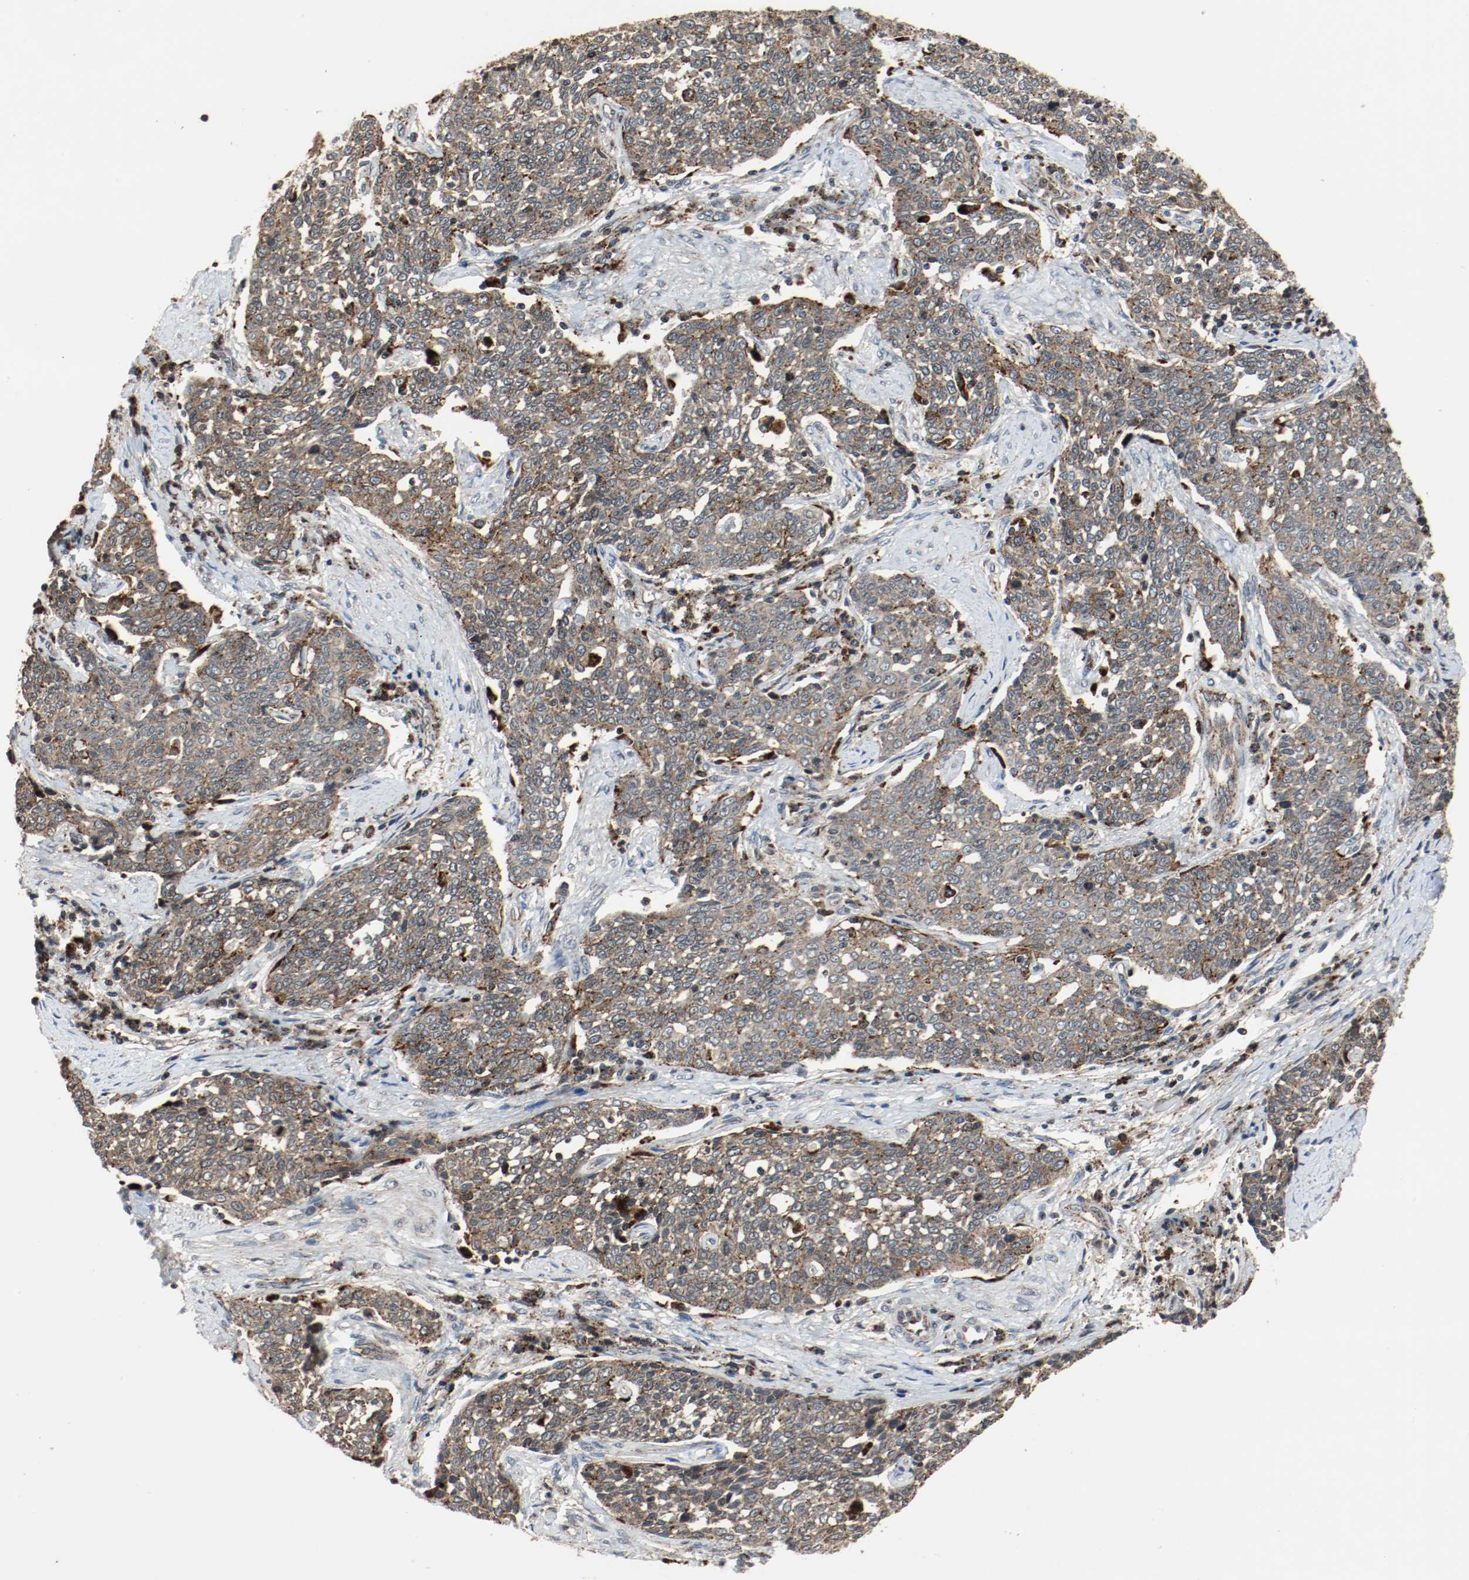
{"staining": {"intensity": "moderate", "quantity": ">75%", "location": "cytoplasmic/membranous"}, "tissue": "cervical cancer", "cell_type": "Tumor cells", "image_type": "cancer", "snomed": [{"axis": "morphology", "description": "Squamous cell carcinoma, NOS"}, {"axis": "topography", "description": "Cervix"}], "caption": "This is an image of immunohistochemistry (IHC) staining of squamous cell carcinoma (cervical), which shows moderate expression in the cytoplasmic/membranous of tumor cells.", "gene": "LAMP2", "patient": {"sex": "female", "age": 34}}